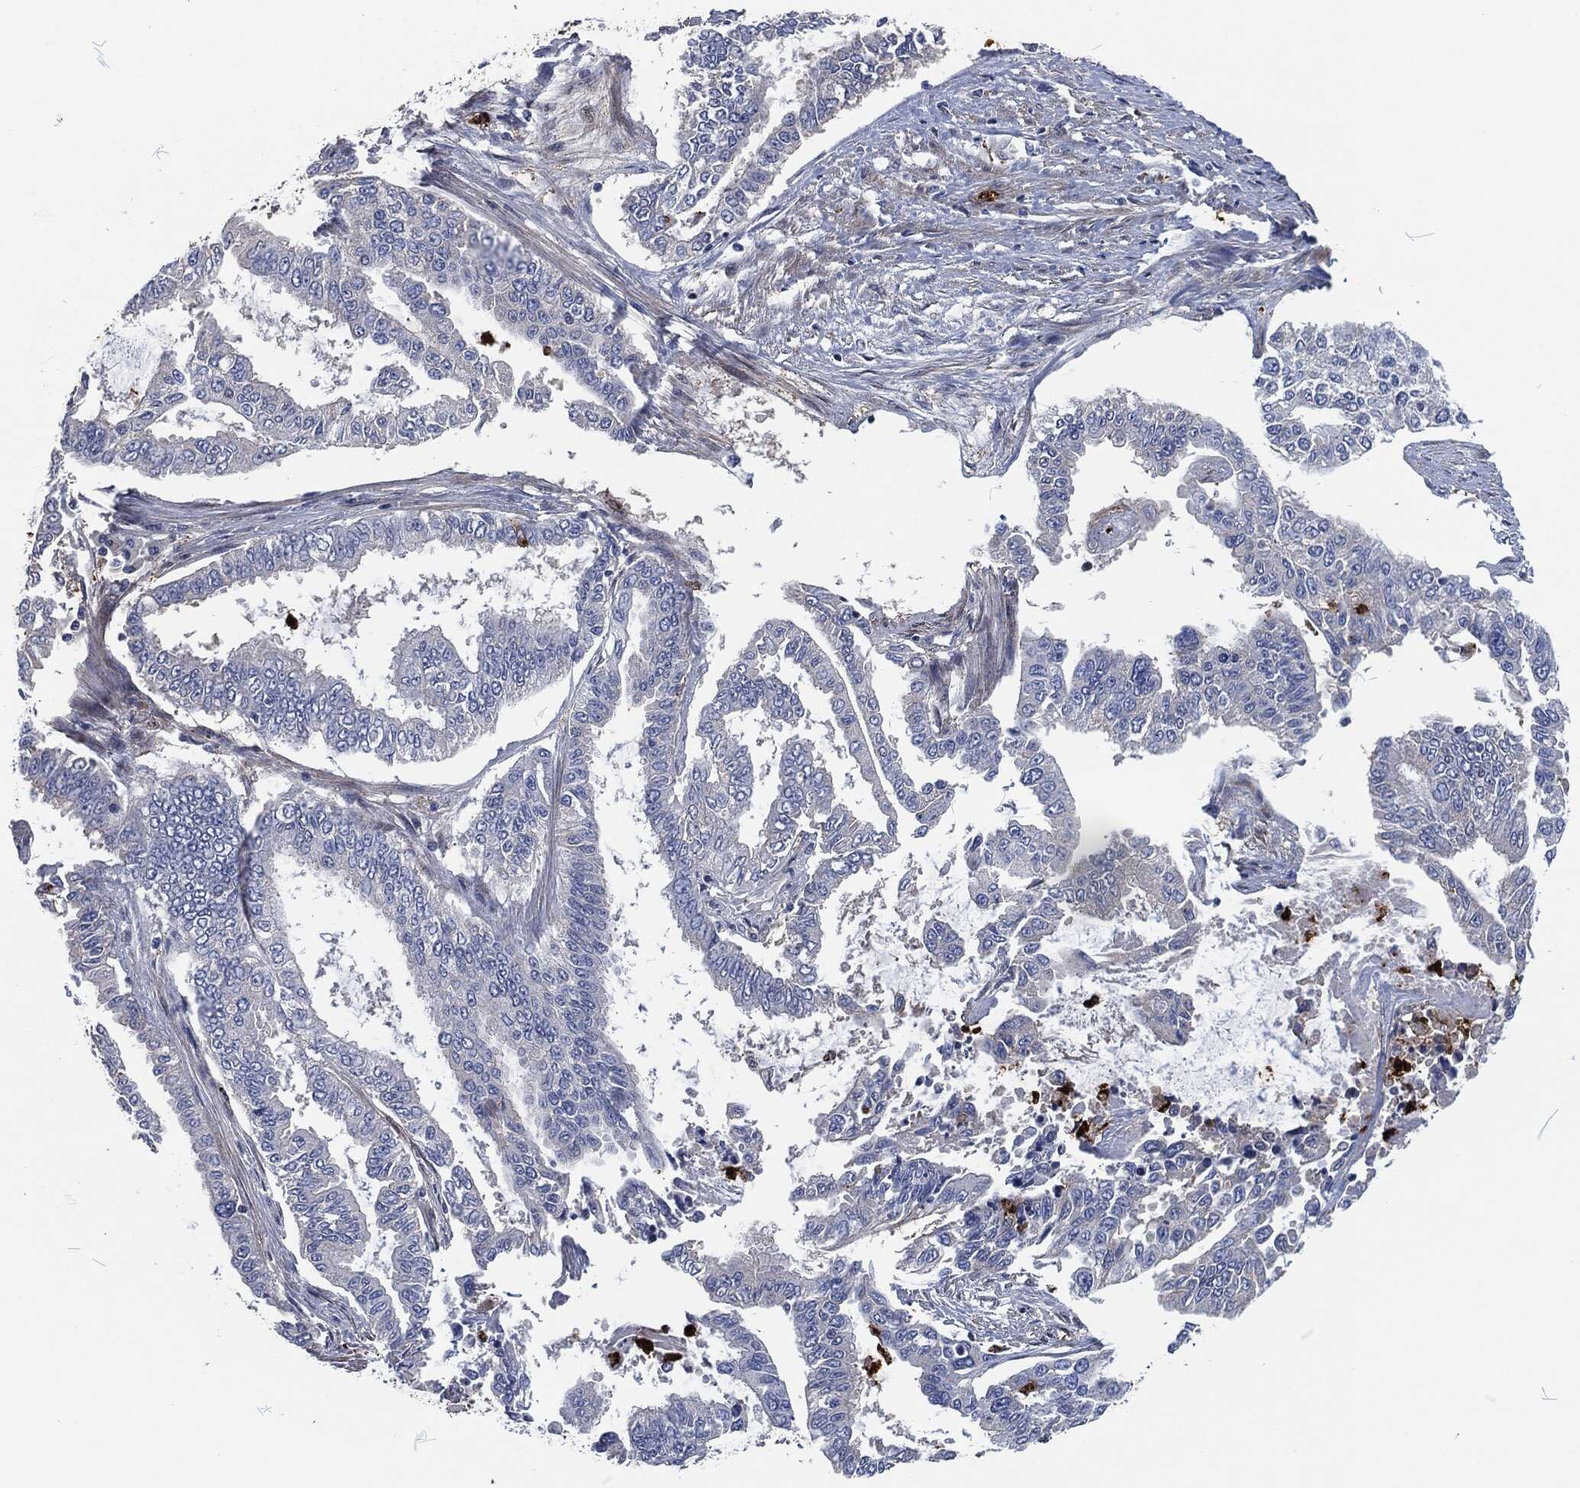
{"staining": {"intensity": "negative", "quantity": "none", "location": "none"}, "tissue": "endometrial cancer", "cell_type": "Tumor cells", "image_type": "cancer", "snomed": [{"axis": "morphology", "description": "Adenocarcinoma, NOS"}, {"axis": "topography", "description": "Uterus"}], "caption": "An image of human endometrial adenocarcinoma is negative for staining in tumor cells. Nuclei are stained in blue.", "gene": "MPO", "patient": {"sex": "female", "age": 59}}